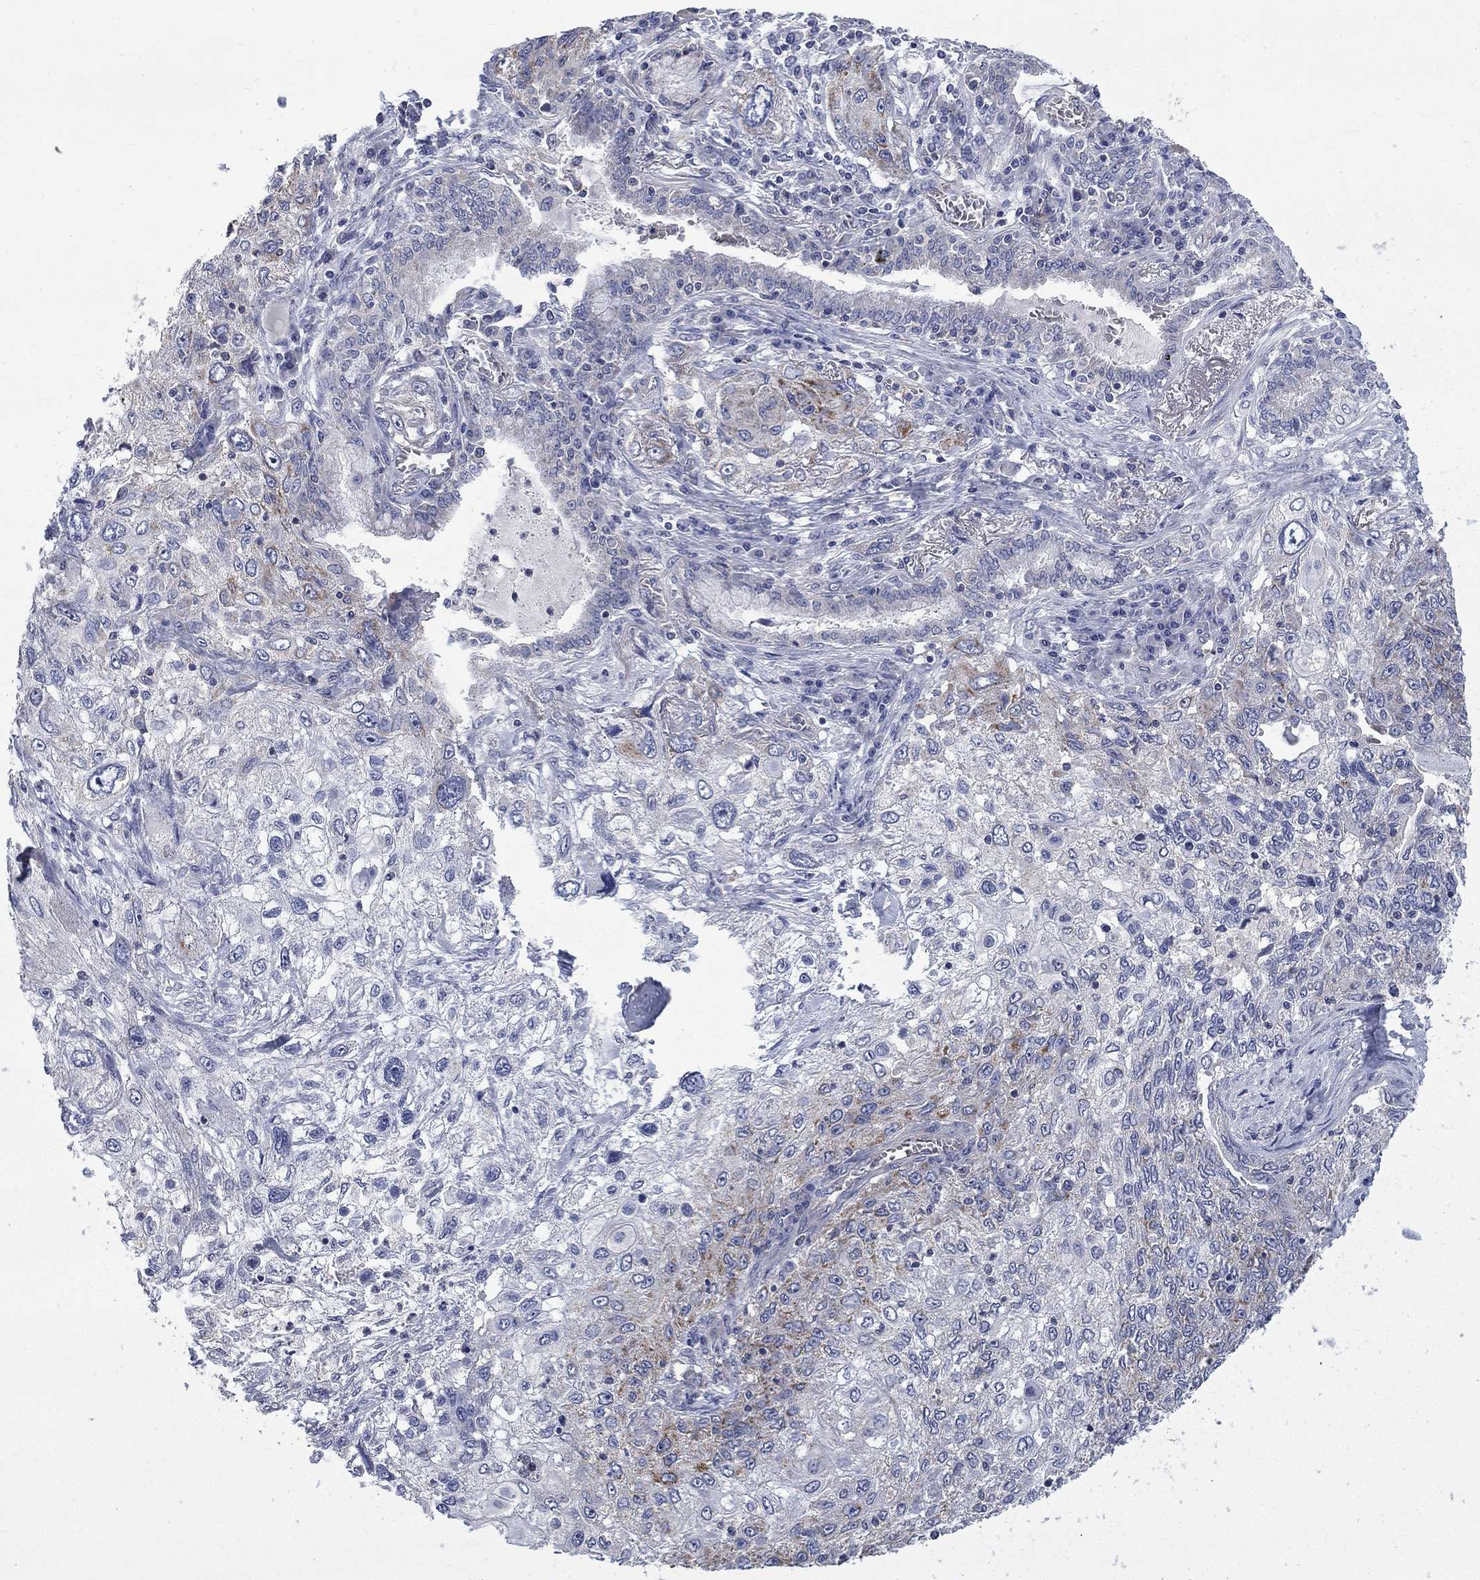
{"staining": {"intensity": "moderate", "quantity": "<25%", "location": "cytoplasmic/membranous"}, "tissue": "lung cancer", "cell_type": "Tumor cells", "image_type": "cancer", "snomed": [{"axis": "morphology", "description": "Squamous cell carcinoma, NOS"}, {"axis": "topography", "description": "Lung"}], "caption": "High-magnification brightfield microscopy of squamous cell carcinoma (lung) stained with DAB (brown) and counterstained with hematoxylin (blue). tumor cells exhibit moderate cytoplasmic/membranous positivity is seen in about<25% of cells.", "gene": "HSPA12A", "patient": {"sex": "female", "age": 69}}